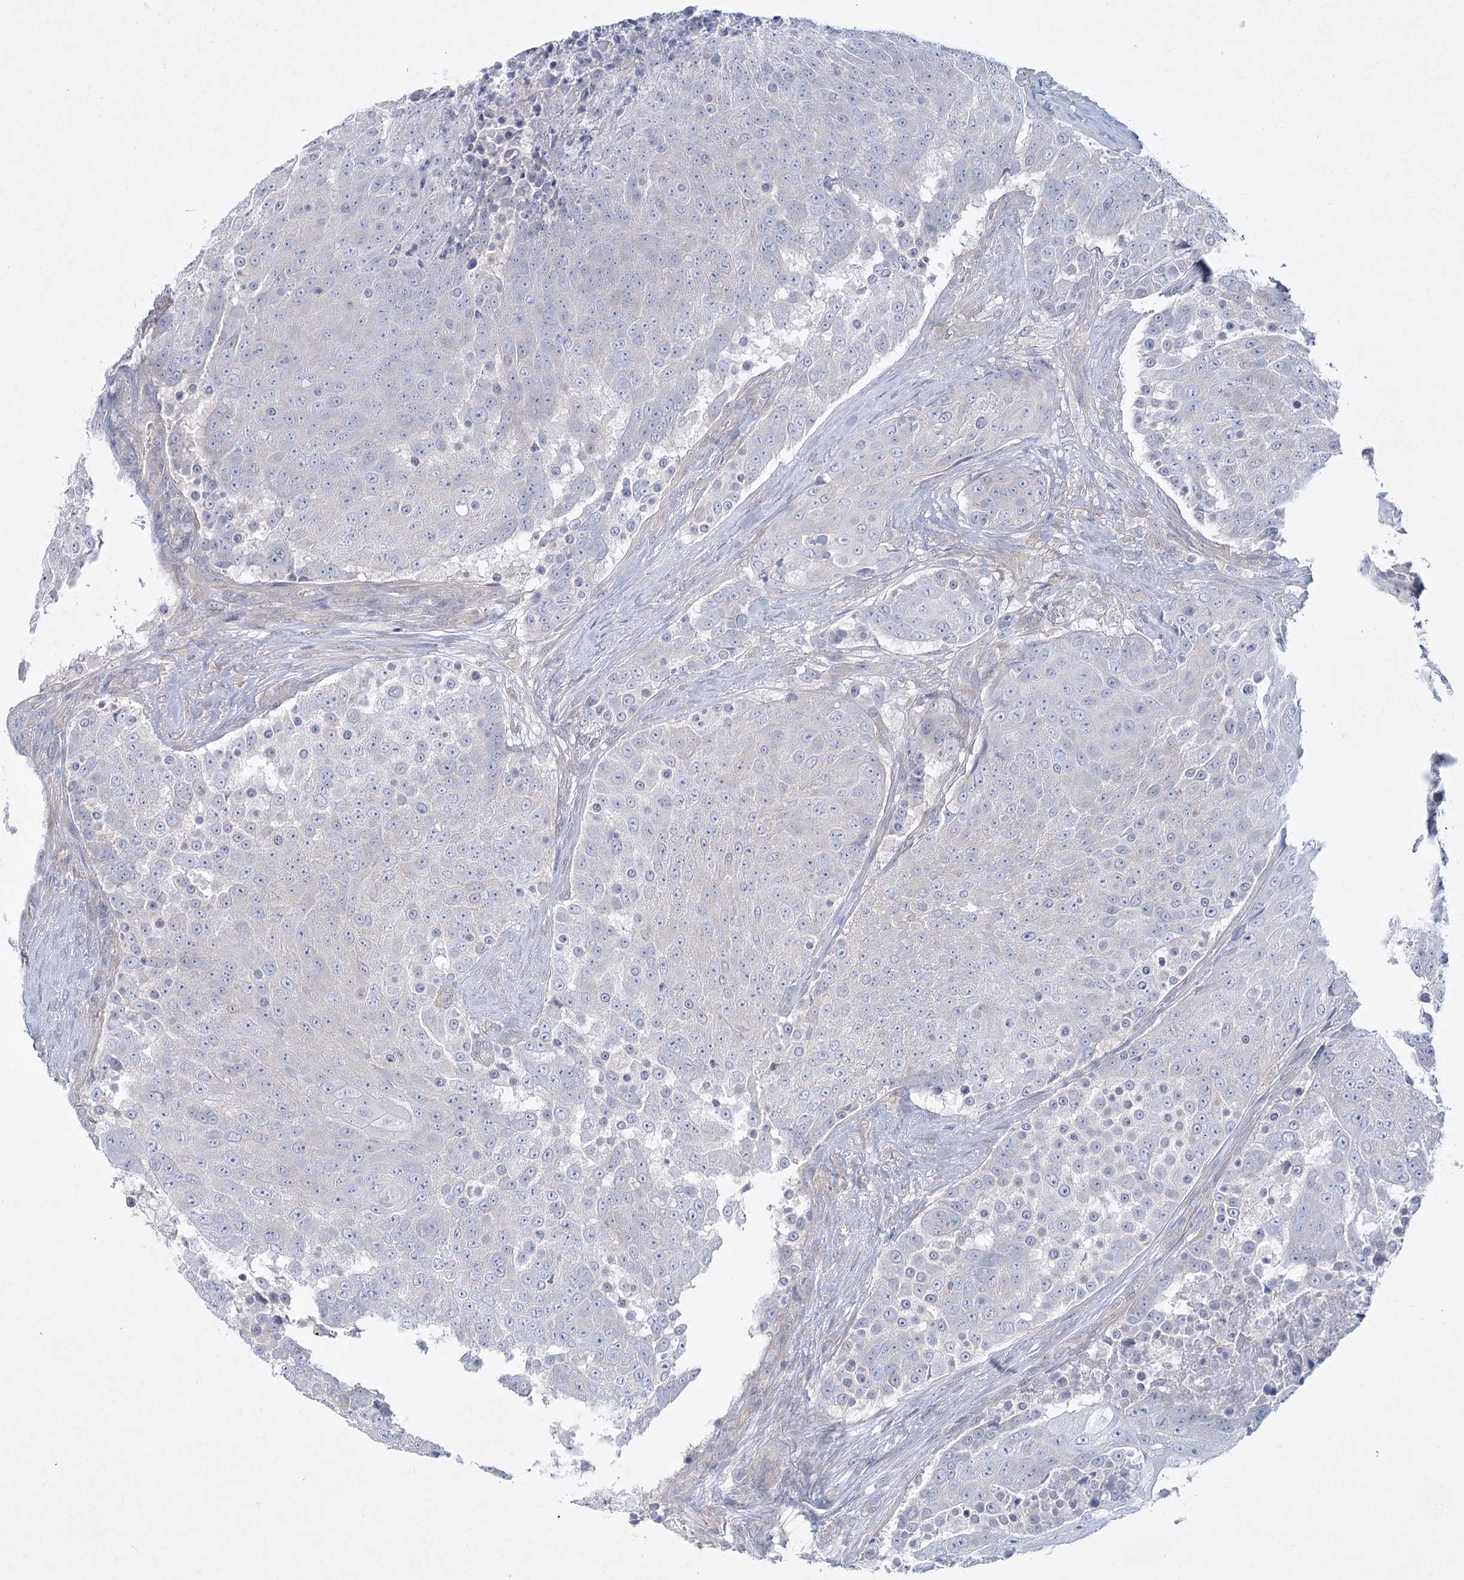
{"staining": {"intensity": "negative", "quantity": "none", "location": "none"}, "tissue": "urothelial cancer", "cell_type": "Tumor cells", "image_type": "cancer", "snomed": [{"axis": "morphology", "description": "Urothelial carcinoma, High grade"}, {"axis": "topography", "description": "Urinary bladder"}], "caption": "Human urothelial carcinoma (high-grade) stained for a protein using immunohistochemistry (IHC) shows no staining in tumor cells.", "gene": "AAMDC", "patient": {"sex": "female", "age": 63}}